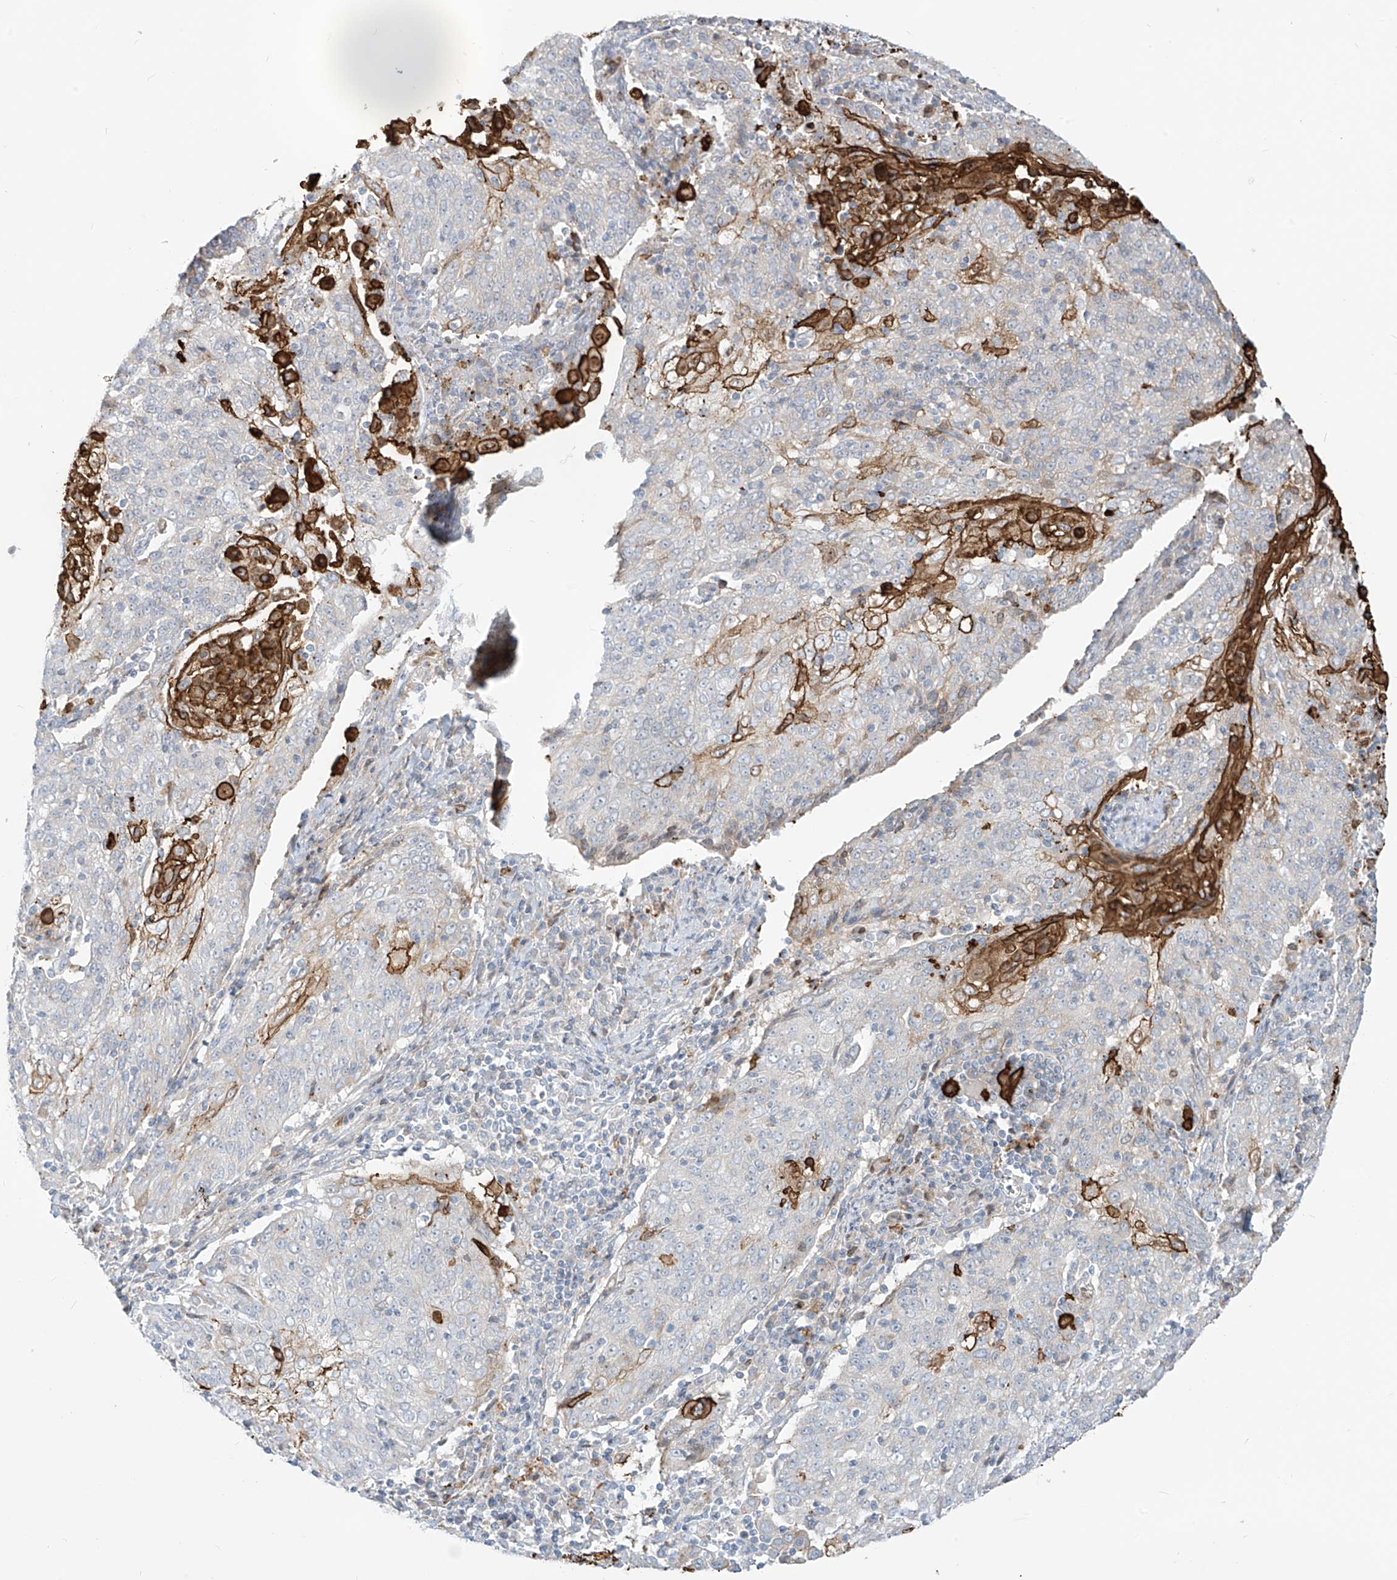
{"staining": {"intensity": "negative", "quantity": "none", "location": "none"}, "tissue": "cervical cancer", "cell_type": "Tumor cells", "image_type": "cancer", "snomed": [{"axis": "morphology", "description": "Squamous cell carcinoma, NOS"}, {"axis": "topography", "description": "Cervix"}], "caption": "Immunohistochemical staining of squamous cell carcinoma (cervical) displays no significant positivity in tumor cells.", "gene": "NOTO", "patient": {"sex": "female", "age": 48}}